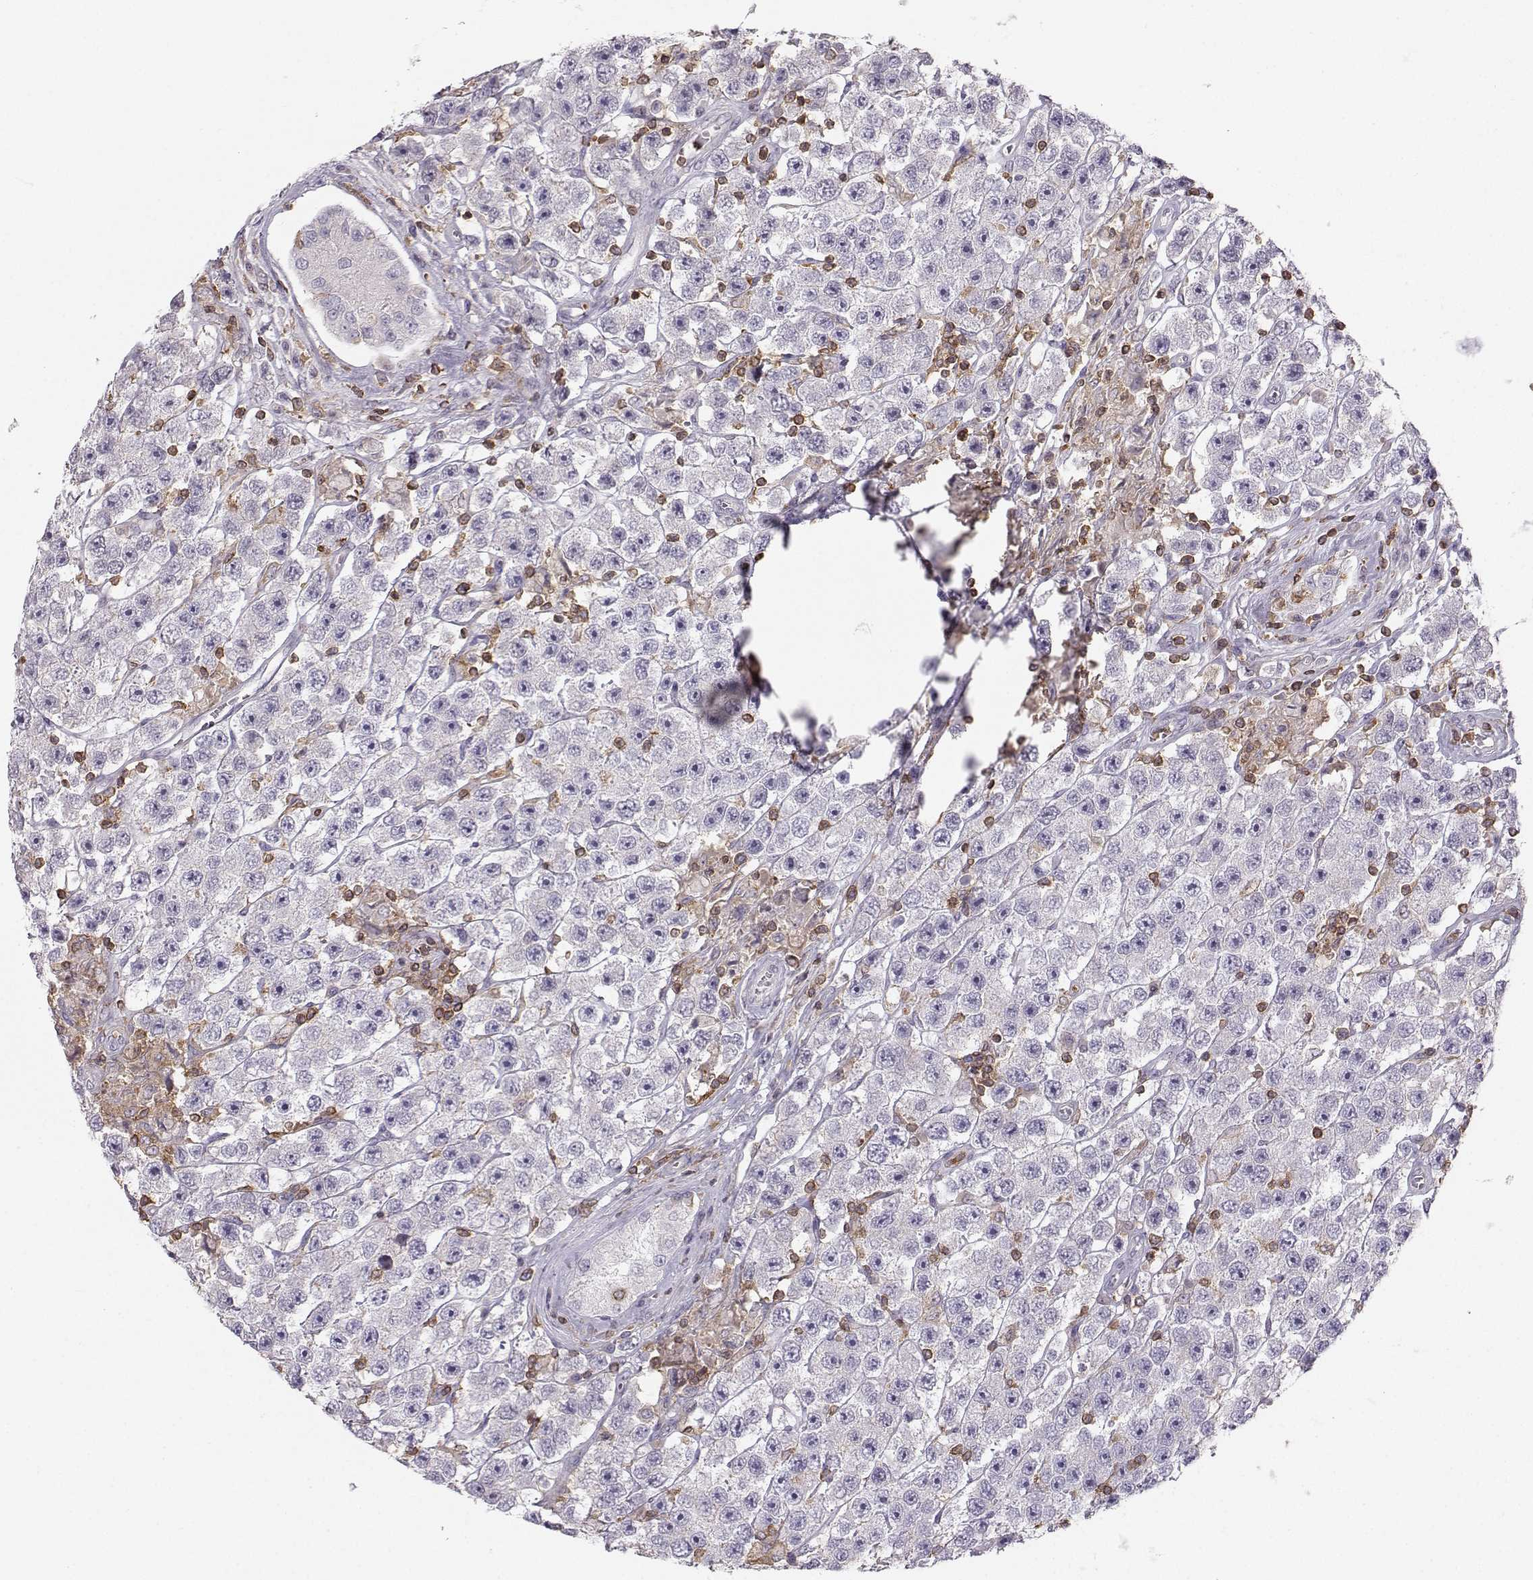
{"staining": {"intensity": "negative", "quantity": "none", "location": "none"}, "tissue": "testis cancer", "cell_type": "Tumor cells", "image_type": "cancer", "snomed": [{"axis": "morphology", "description": "Seminoma, NOS"}, {"axis": "topography", "description": "Testis"}], "caption": "Tumor cells are negative for protein expression in human testis seminoma. The staining was performed using DAB (3,3'-diaminobenzidine) to visualize the protein expression in brown, while the nuclei were stained in blue with hematoxylin (Magnification: 20x).", "gene": "ZBTB32", "patient": {"sex": "male", "age": 45}}